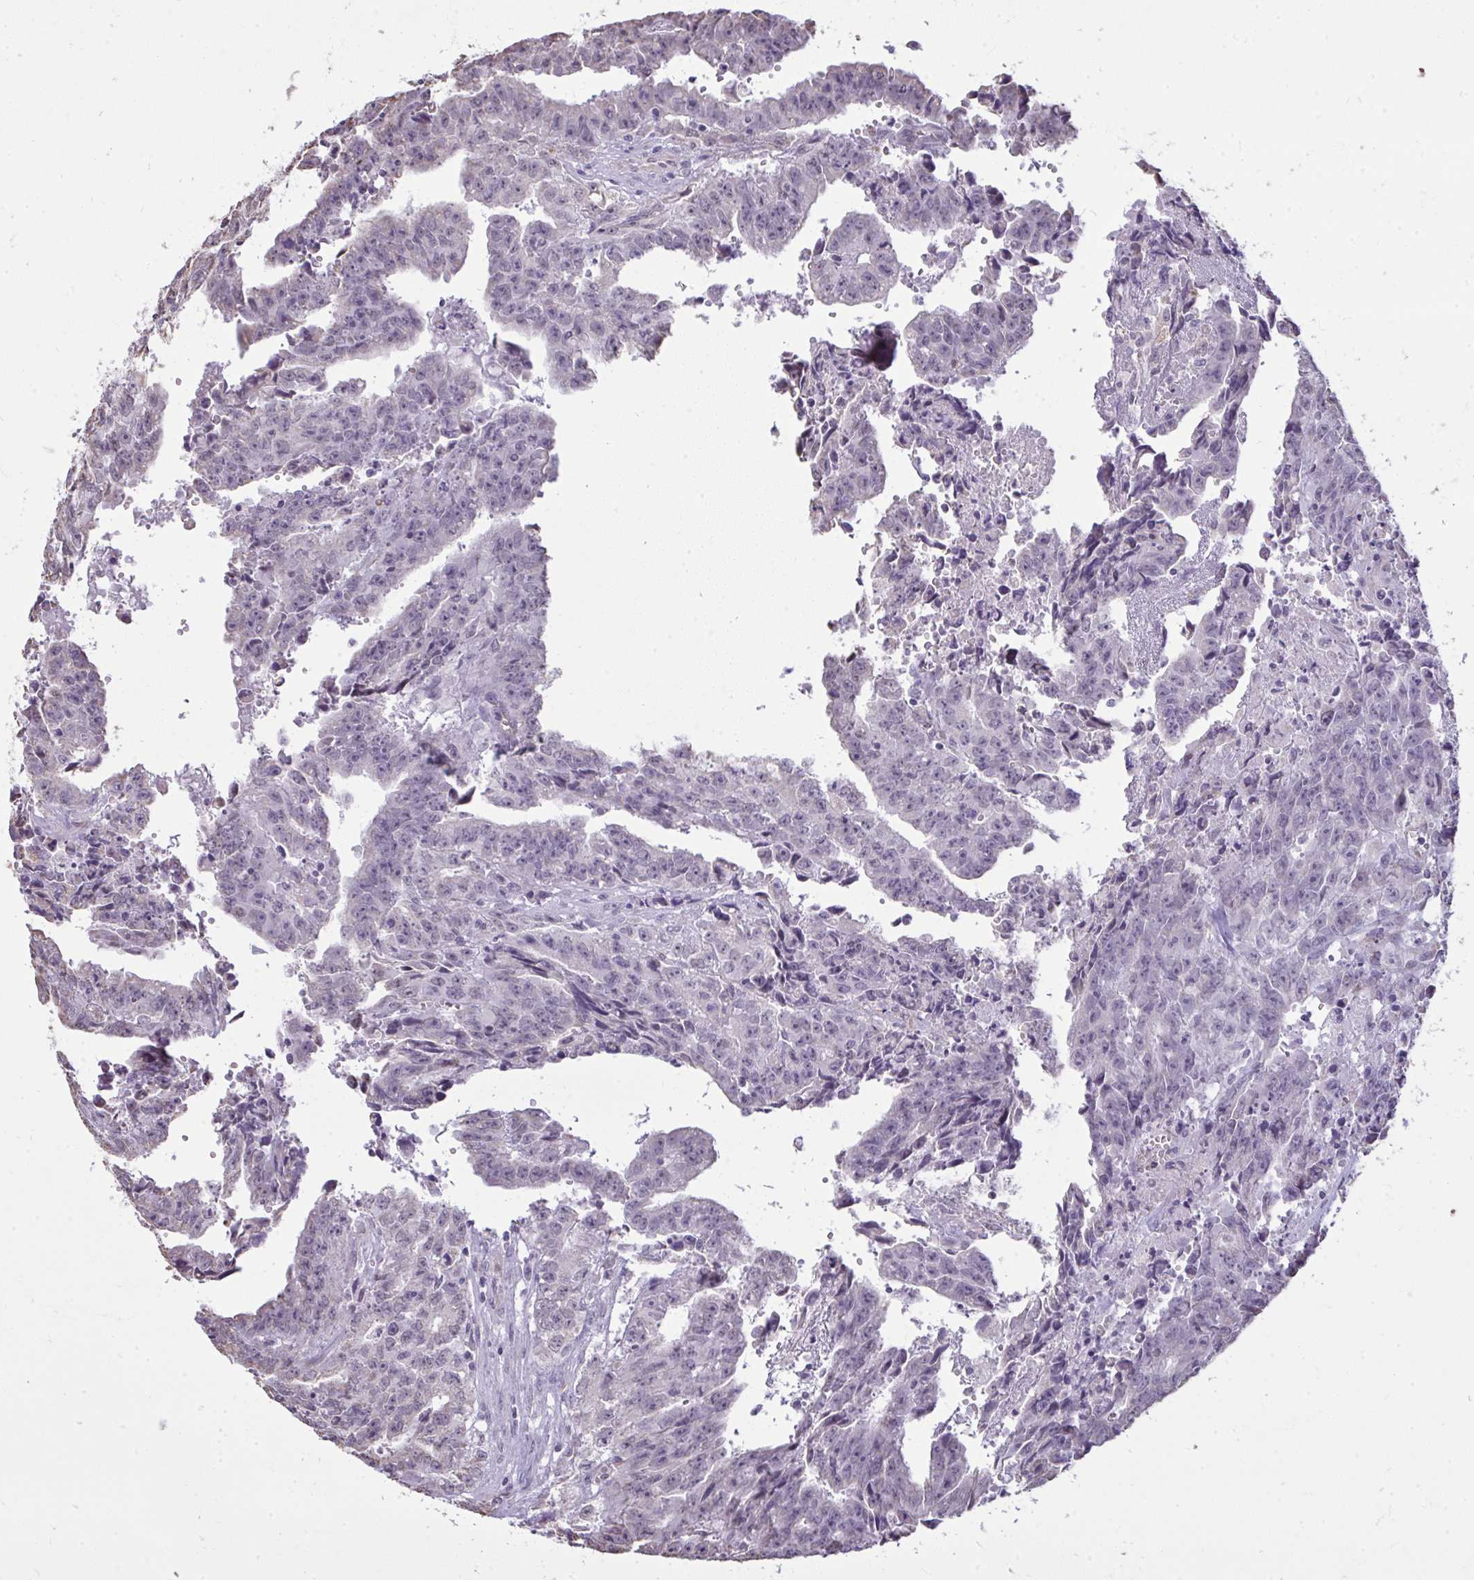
{"staining": {"intensity": "negative", "quantity": "none", "location": "none"}, "tissue": "testis cancer", "cell_type": "Tumor cells", "image_type": "cancer", "snomed": [{"axis": "morphology", "description": "Carcinoma, Embryonal, NOS"}, {"axis": "morphology", "description": "Teratoma, malignant, NOS"}, {"axis": "topography", "description": "Testis"}], "caption": "Tumor cells are negative for protein expression in human testis cancer (malignant teratoma). (DAB (3,3'-diaminobenzidine) immunohistochemistry (IHC) visualized using brightfield microscopy, high magnification).", "gene": "NPPA", "patient": {"sex": "male", "age": 24}}